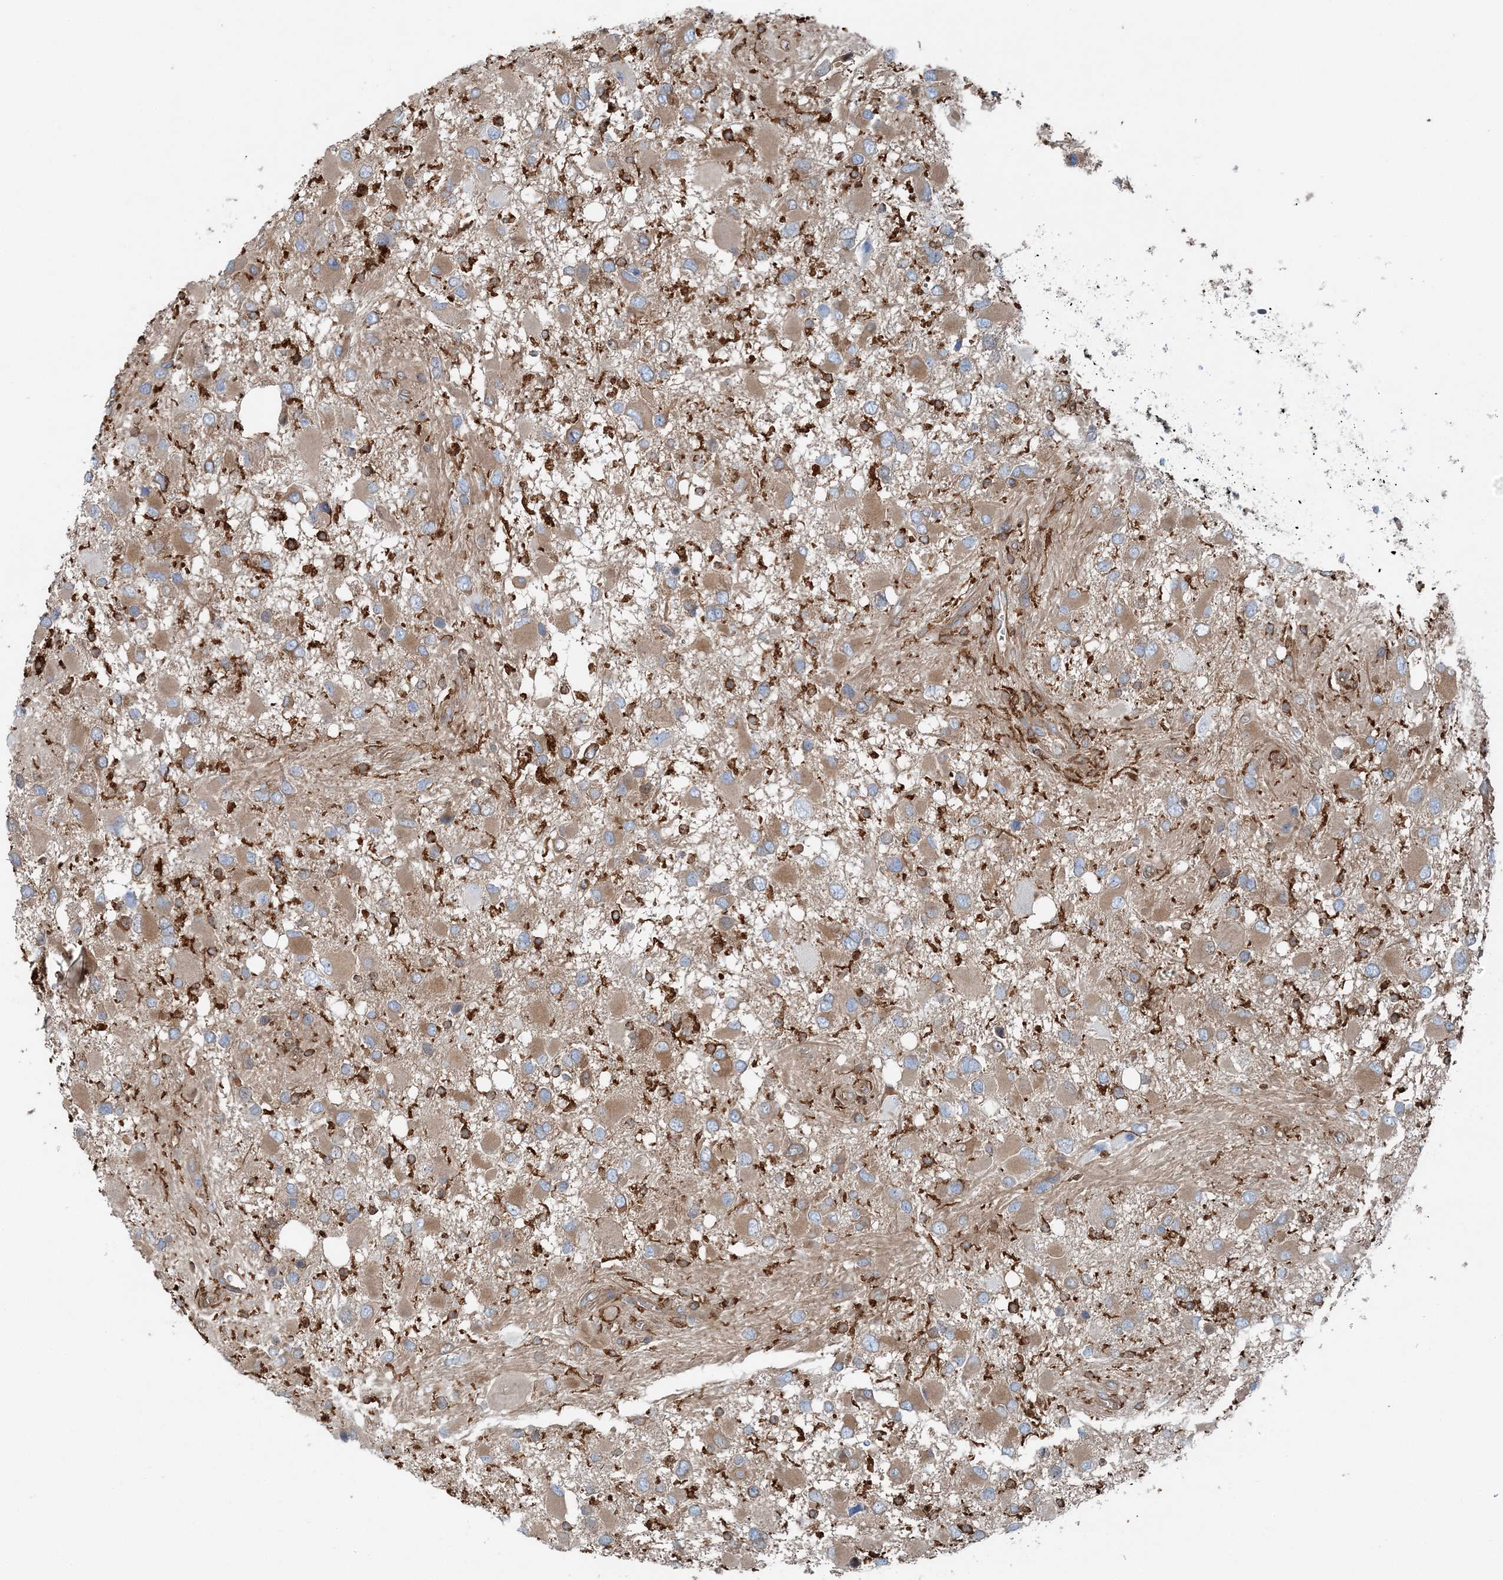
{"staining": {"intensity": "moderate", "quantity": ">75%", "location": "cytoplasmic/membranous"}, "tissue": "glioma", "cell_type": "Tumor cells", "image_type": "cancer", "snomed": [{"axis": "morphology", "description": "Glioma, malignant, High grade"}, {"axis": "topography", "description": "Brain"}], "caption": "Protein staining of glioma tissue demonstrates moderate cytoplasmic/membranous staining in approximately >75% of tumor cells.", "gene": "SNX2", "patient": {"sex": "male", "age": 53}}